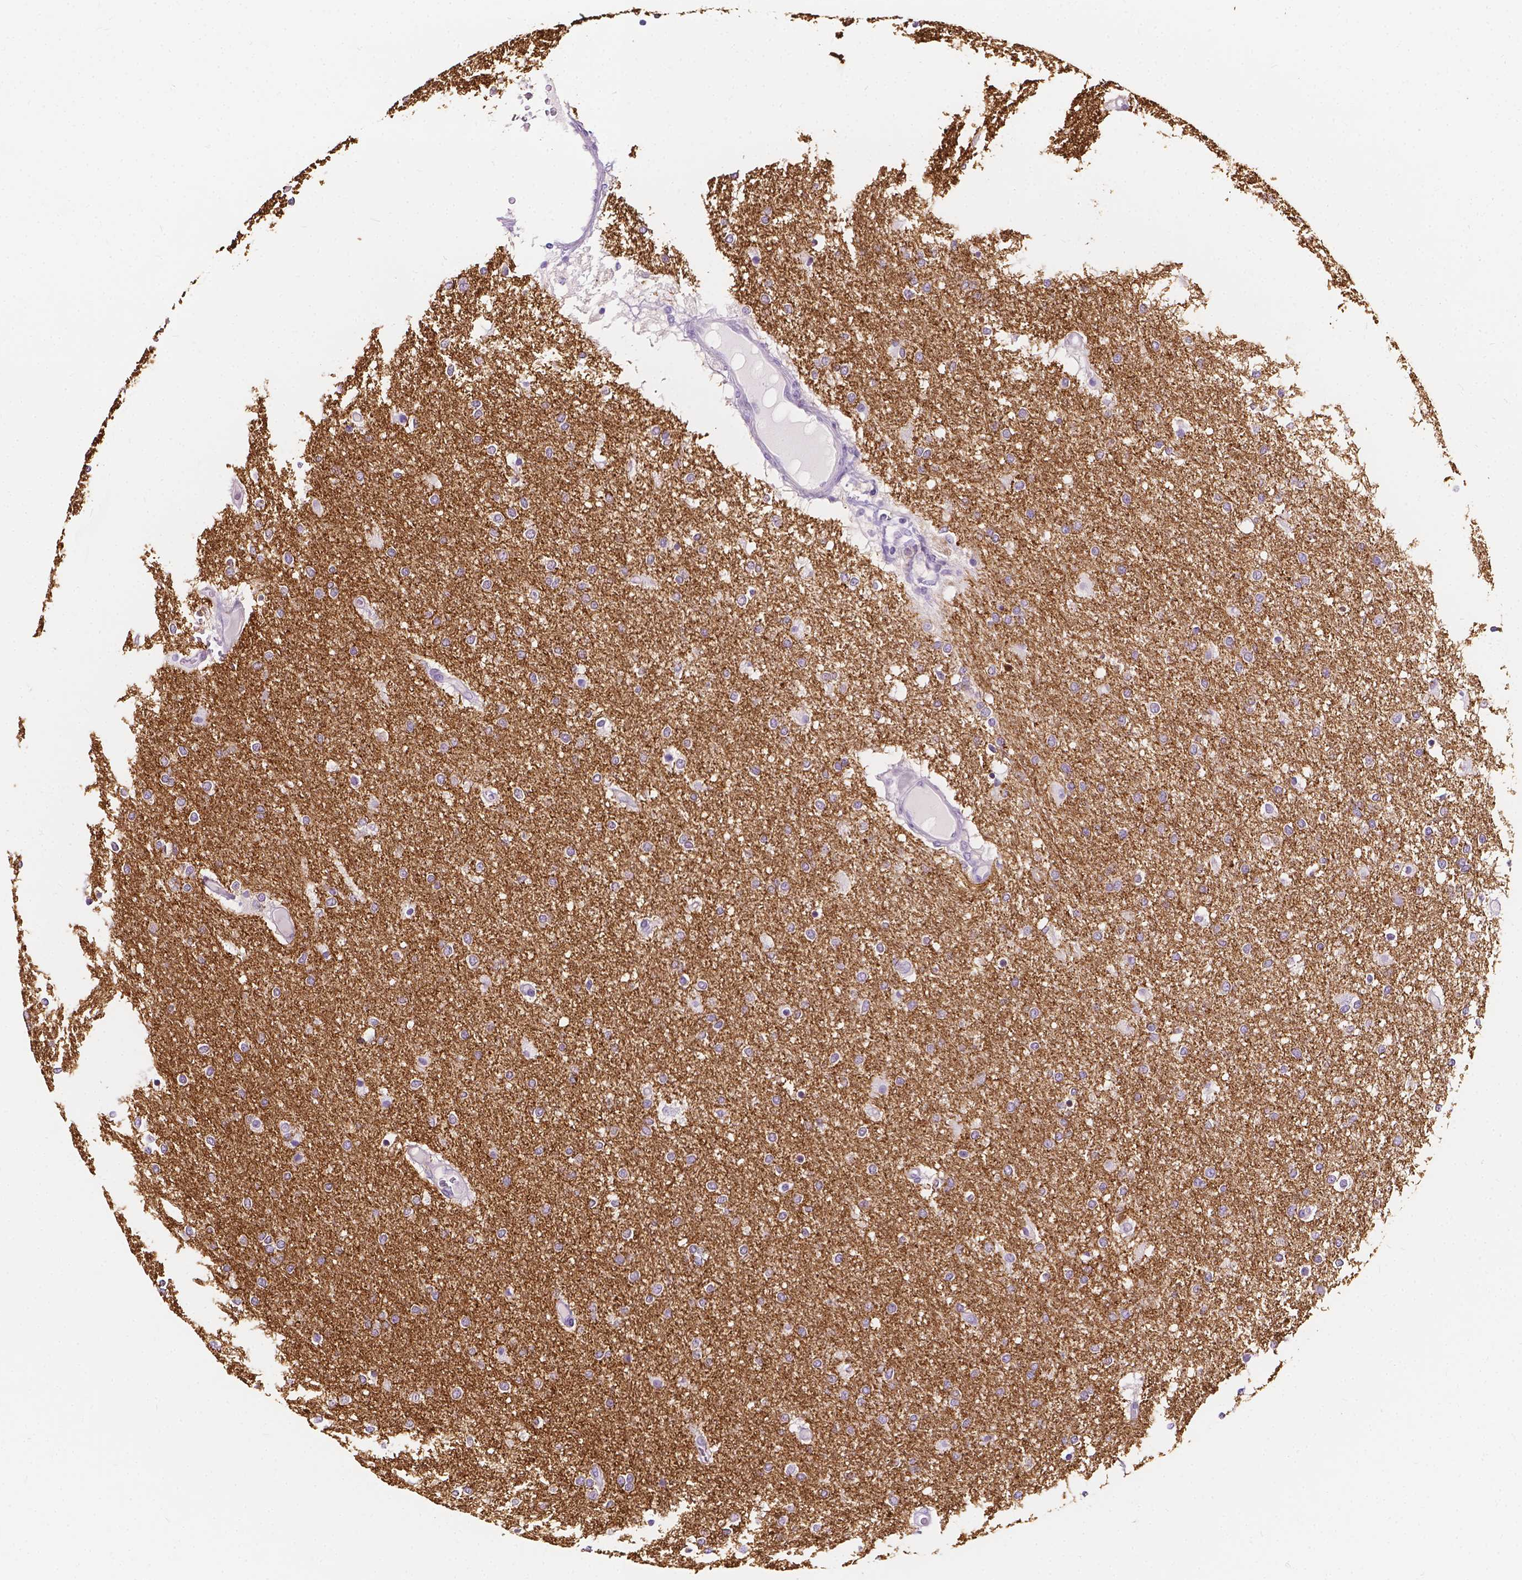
{"staining": {"intensity": "strong", "quantity": ">75%", "location": "cytoplasmic/membranous"}, "tissue": "glioma", "cell_type": "Tumor cells", "image_type": "cancer", "snomed": [{"axis": "morphology", "description": "Glioma, malignant, High grade"}, {"axis": "topography", "description": "Brain"}], "caption": "The micrograph demonstrates a brown stain indicating the presence of a protein in the cytoplasmic/membranous of tumor cells in high-grade glioma (malignant).", "gene": "SIRT2", "patient": {"sex": "female", "age": 61}}